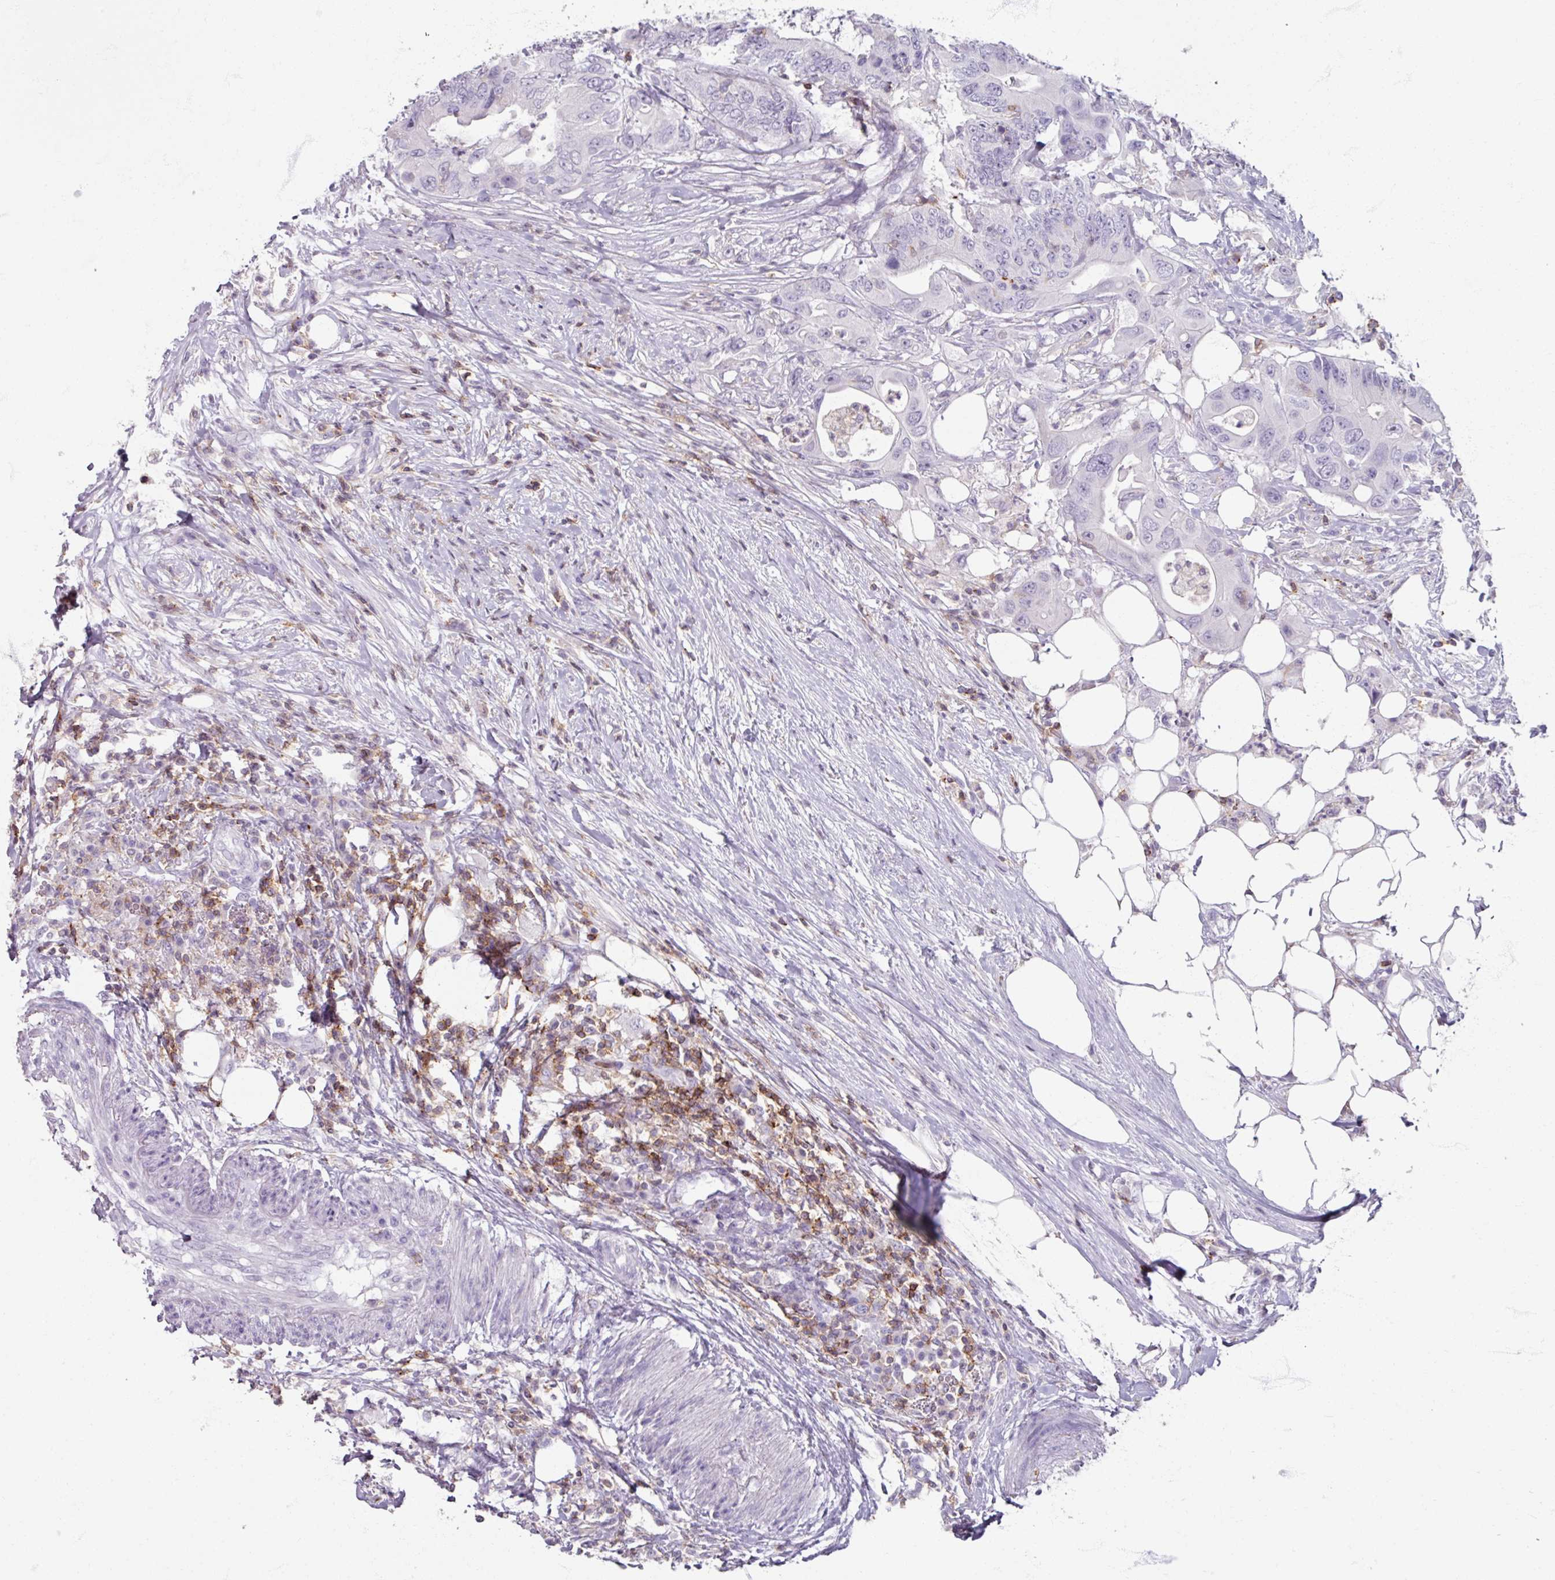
{"staining": {"intensity": "negative", "quantity": "none", "location": "none"}, "tissue": "colorectal cancer", "cell_type": "Tumor cells", "image_type": "cancer", "snomed": [{"axis": "morphology", "description": "Adenocarcinoma, NOS"}, {"axis": "topography", "description": "Colon"}], "caption": "A micrograph of human colorectal adenocarcinoma is negative for staining in tumor cells.", "gene": "PTPRC", "patient": {"sex": "male", "age": 71}}